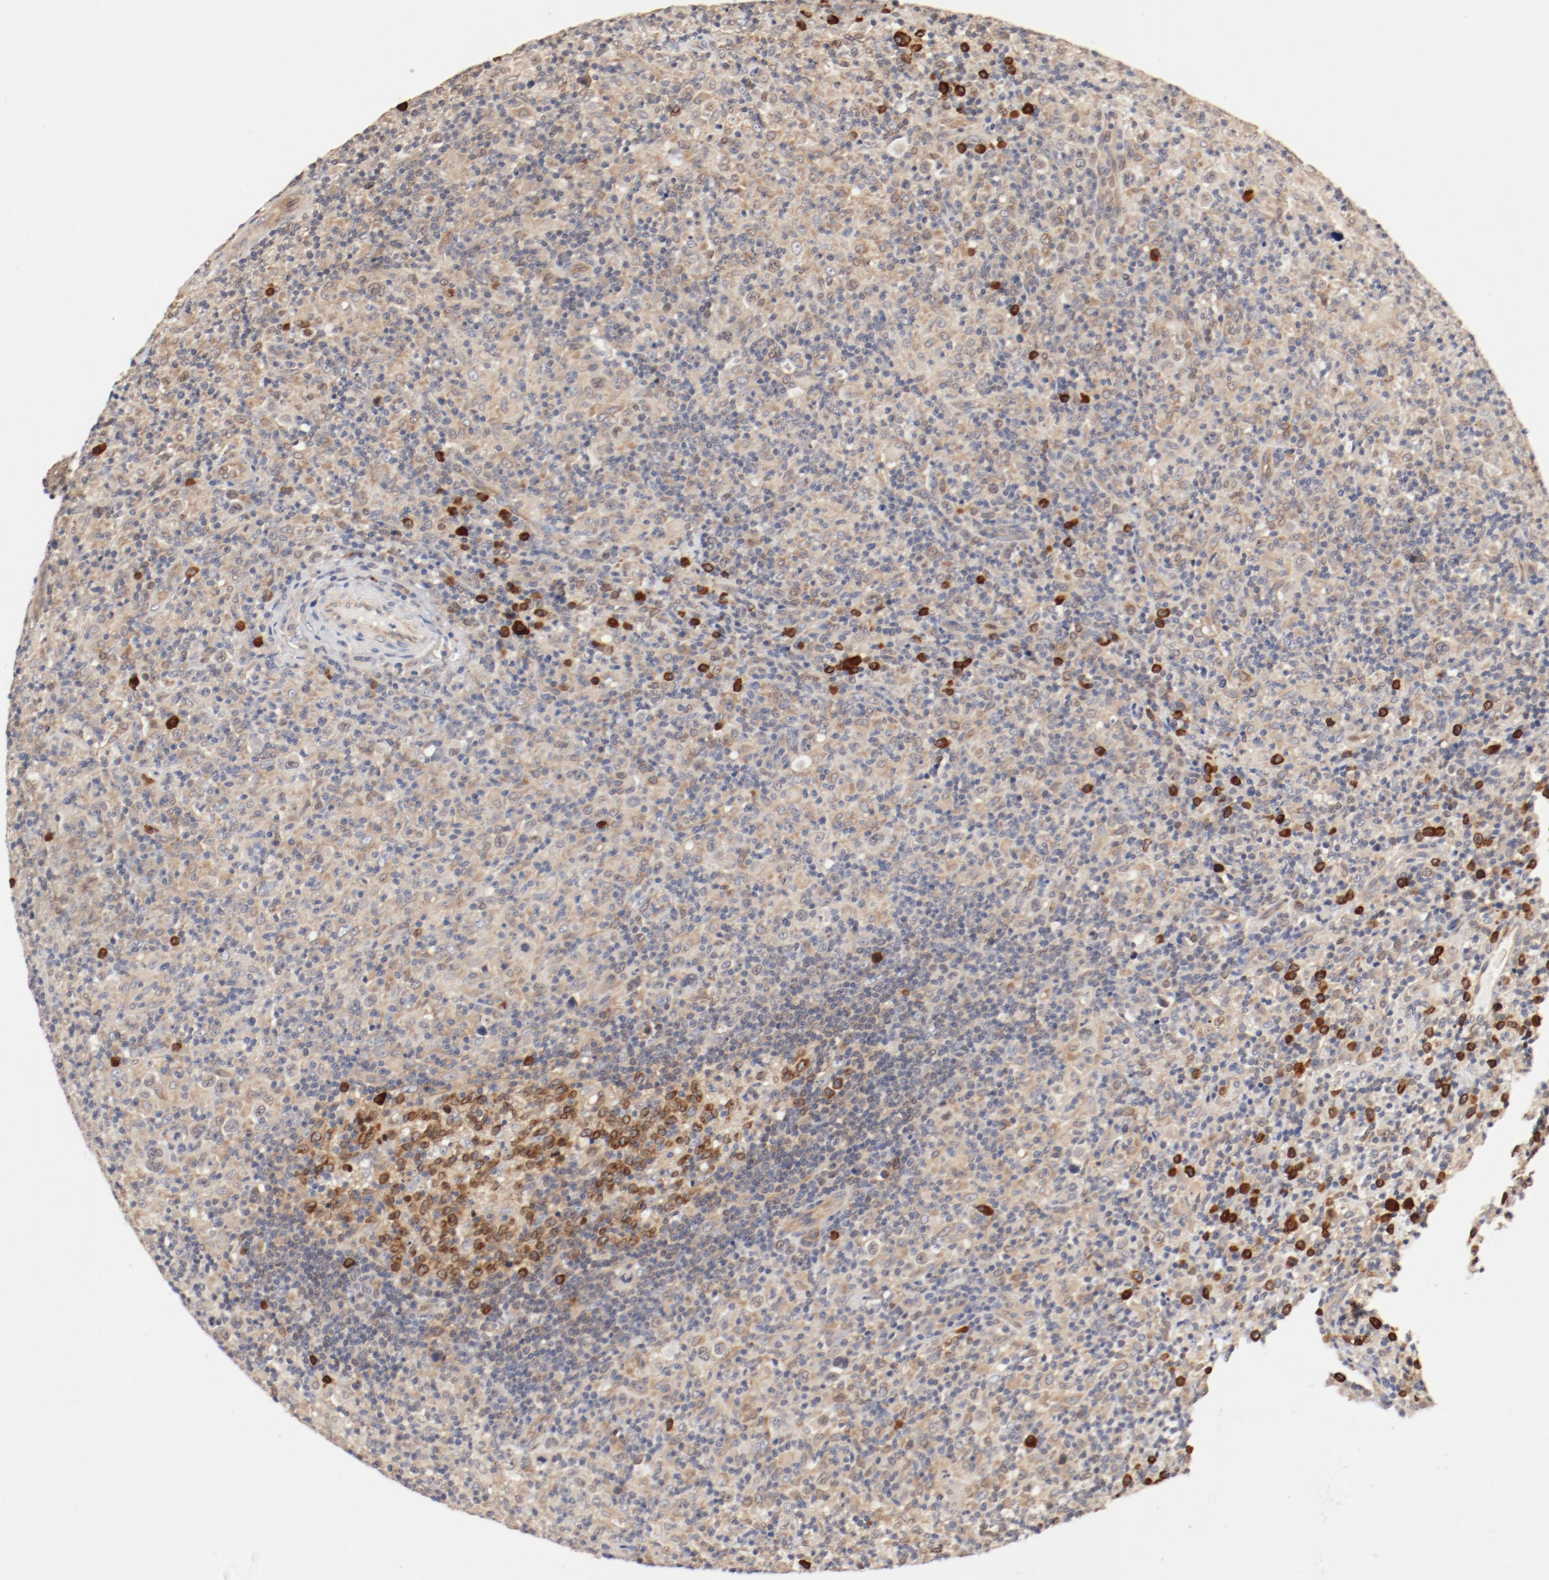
{"staining": {"intensity": "weak", "quantity": ">75%", "location": "cytoplasmic/membranous"}, "tissue": "lymphoma", "cell_type": "Tumor cells", "image_type": "cancer", "snomed": [{"axis": "morphology", "description": "Hodgkin's disease, NOS"}, {"axis": "topography", "description": "Lymph node"}], "caption": "Immunohistochemical staining of human Hodgkin's disease shows weak cytoplasmic/membranous protein expression in about >75% of tumor cells. (DAB IHC, brown staining for protein, blue staining for nuclei).", "gene": "UBE2J1", "patient": {"sex": "male", "age": 65}}